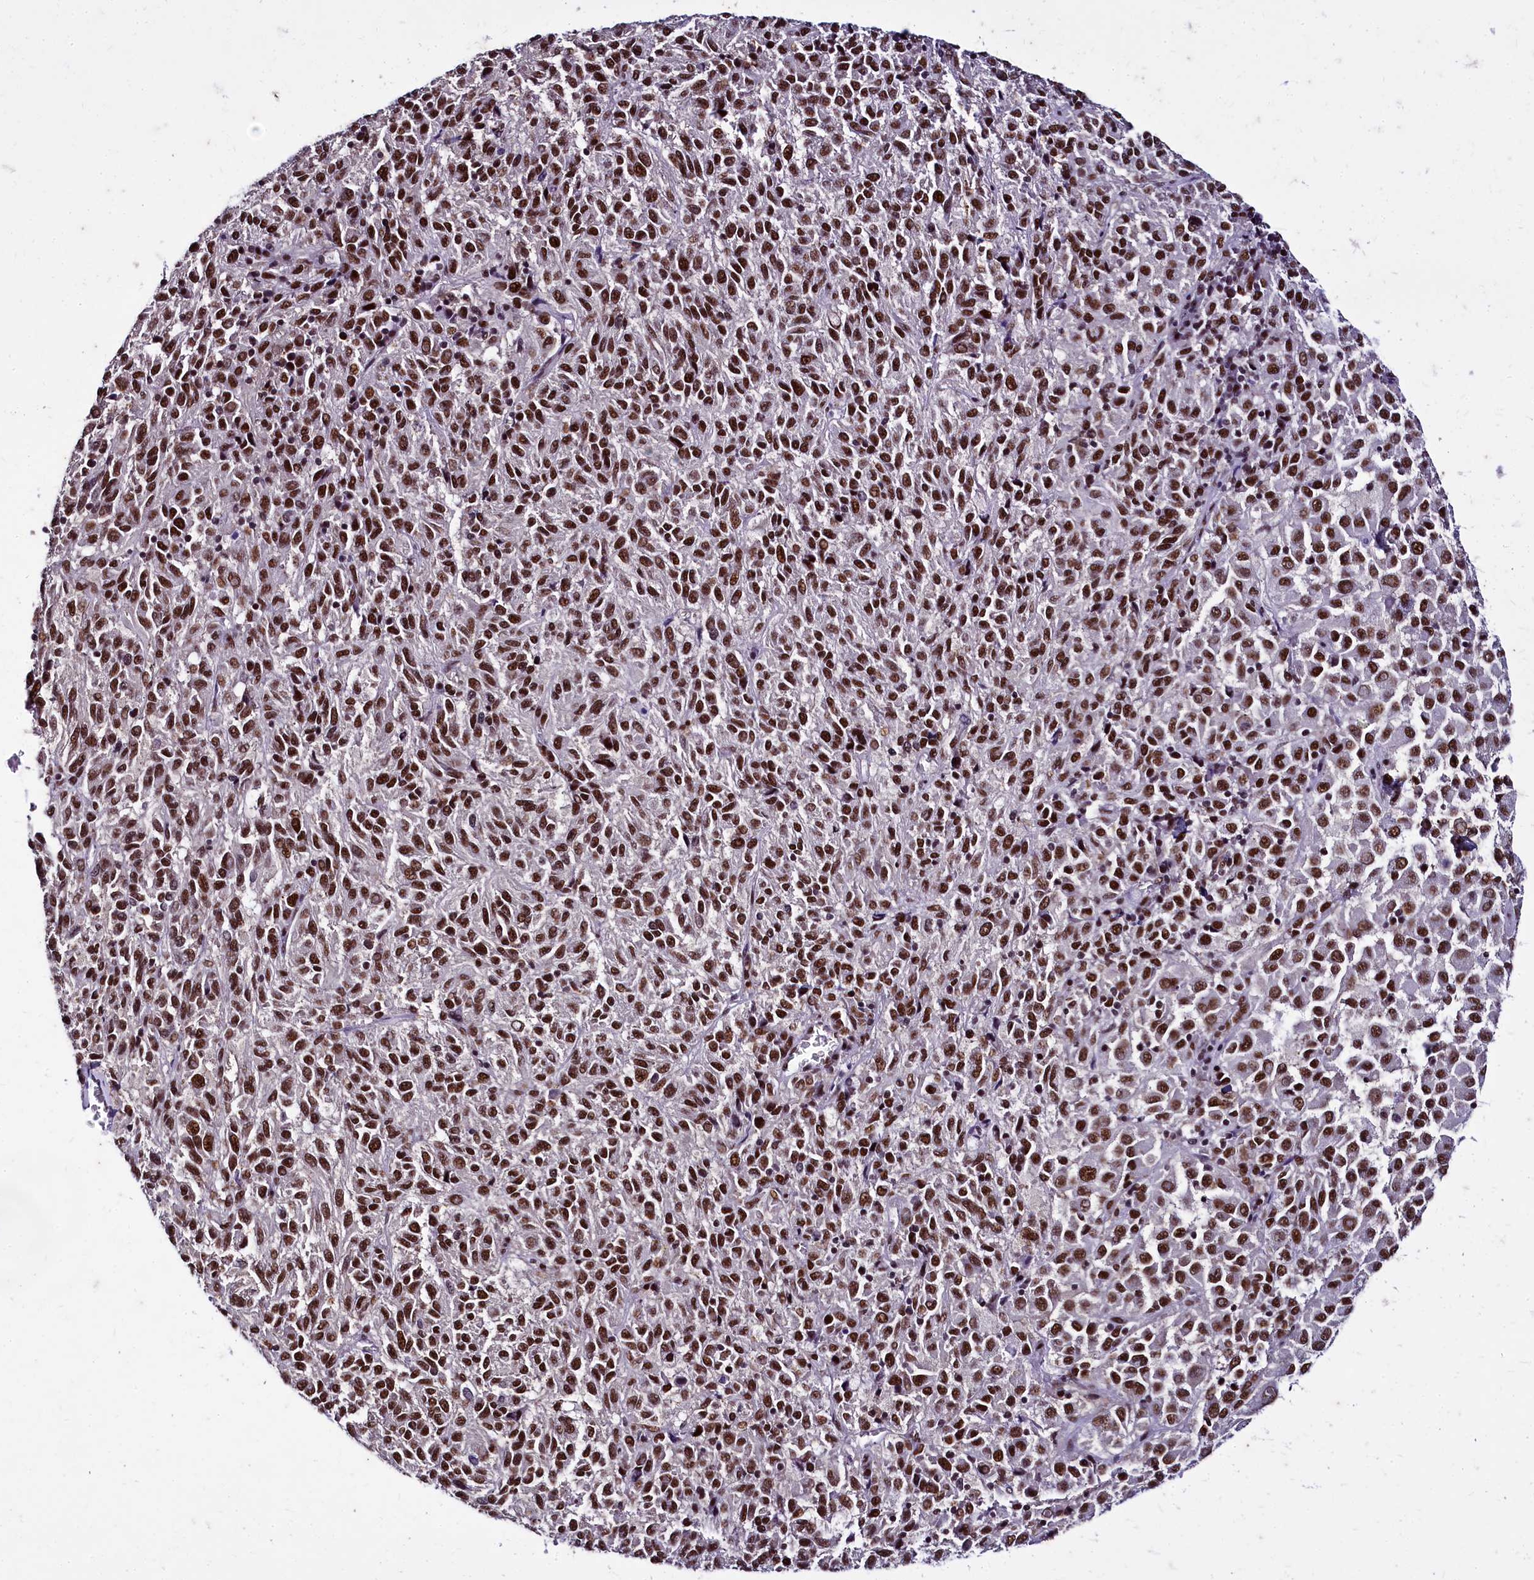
{"staining": {"intensity": "strong", "quantity": ">75%", "location": "nuclear"}, "tissue": "melanoma", "cell_type": "Tumor cells", "image_type": "cancer", "snomed": [{"axis": "morphology", "description": "Malignant melanoma, Metastatic site"}, {"axis": "topography", "description": "Lung"}], "caption": "High-magnification brightfield microscopy of melanoma stained with DAB (brown) and counterstained with hematoxylin (blue). tumor cells exhibit strong nuclear expression is seen in about>75% of cells.", "gene": "CPSF7", "patient": {"sex": "male", "age": 64}}